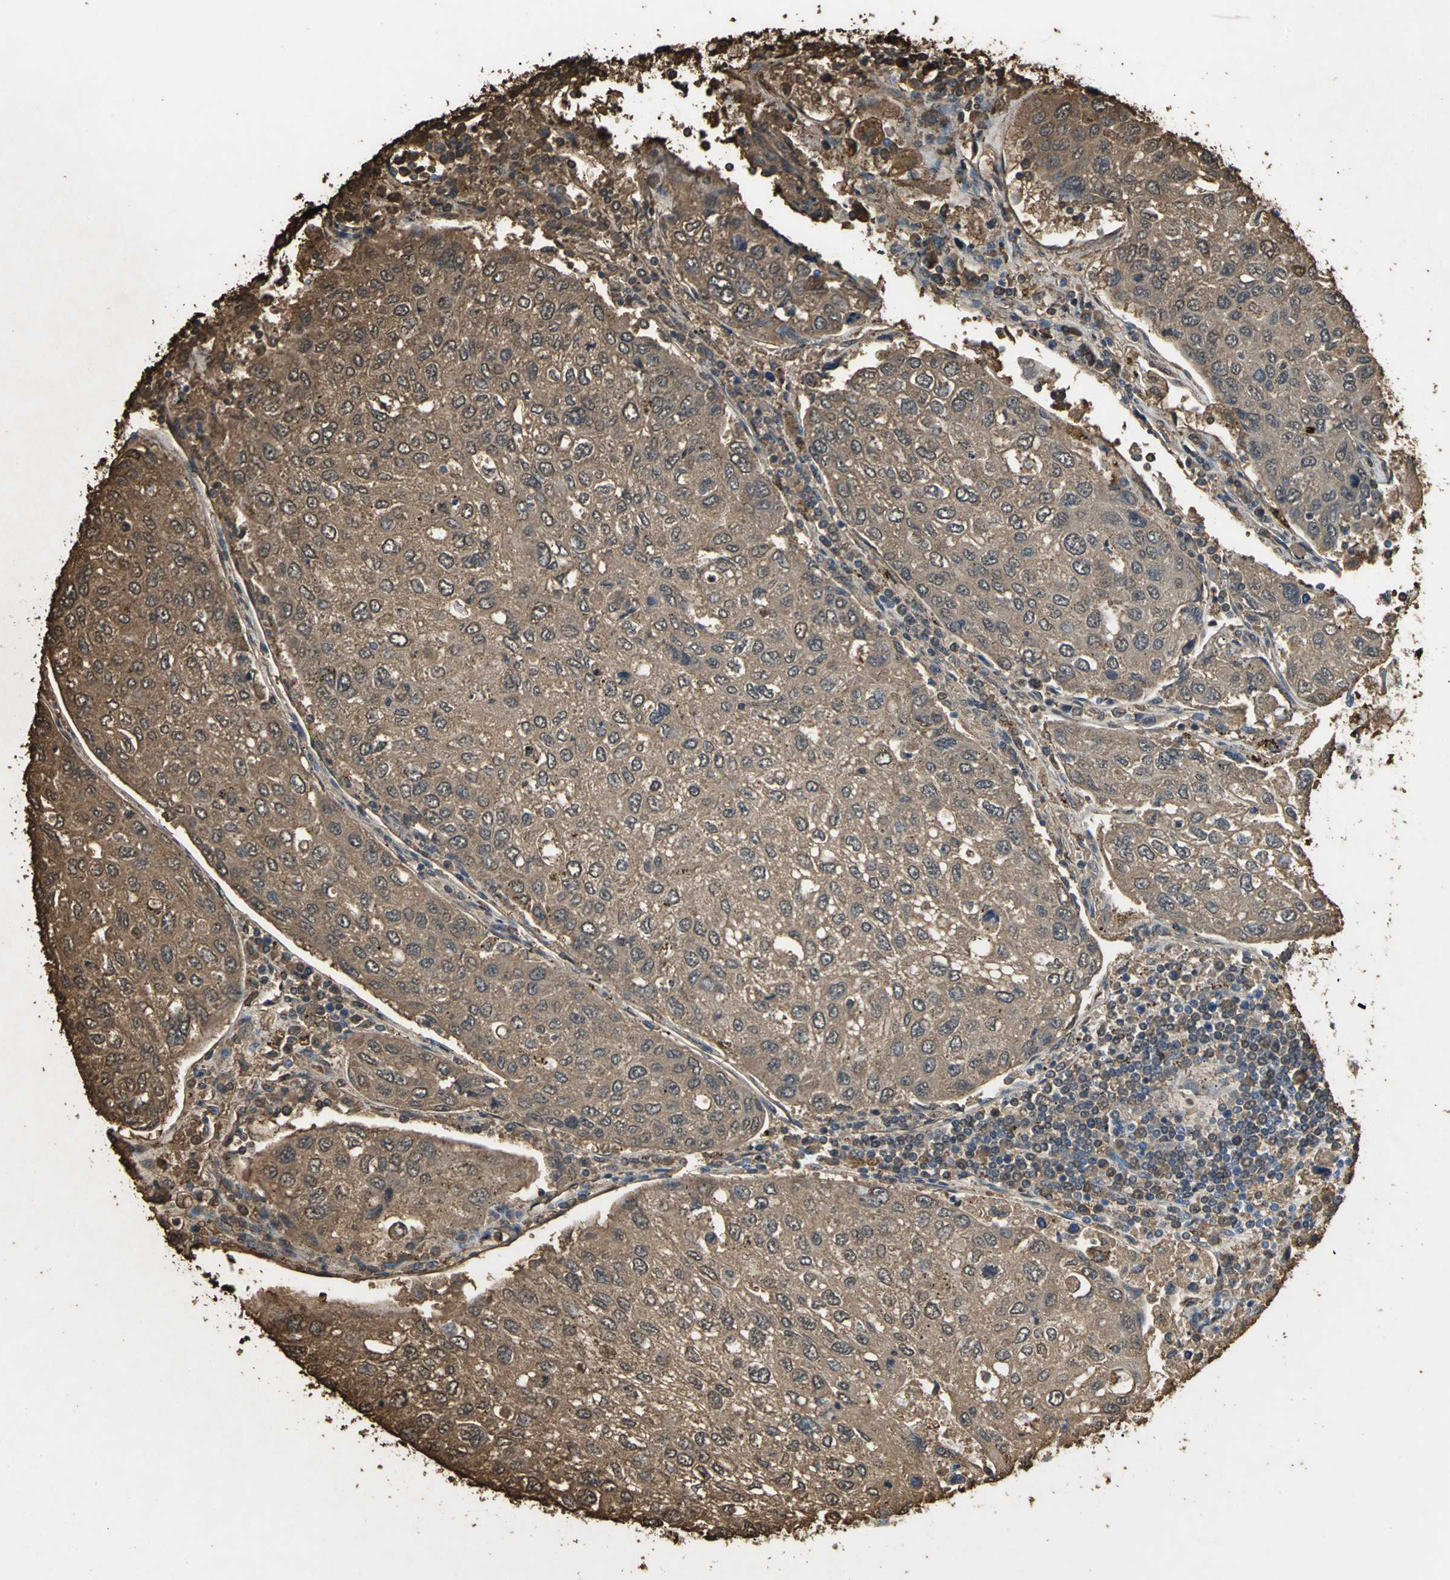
{"staining": {"intensity": "strong", "quantity": ">75%", "location": "cytoplasmic/membranous,nuclear"}, "tissue": "urothelial cancer", "cell_type": "Tumor cells", "image_type": "cancer", "snomed": [{"axis": "morphology", "description": "Urothelial carcinoma, High grade"}, {"axis": "topography", "description": "Lymph node"}, {"axis": "topography", "description": "Urinary bladder"}], "caption": "Urothelial cancer stained for a protein shows strong cytoplasmic/membranous and nuclear positivity in tumor cells. (IHC, brightfield microscopy, high magnification).", "gene": "TREM1", "patient": {"sex": "male", "age": 51}}